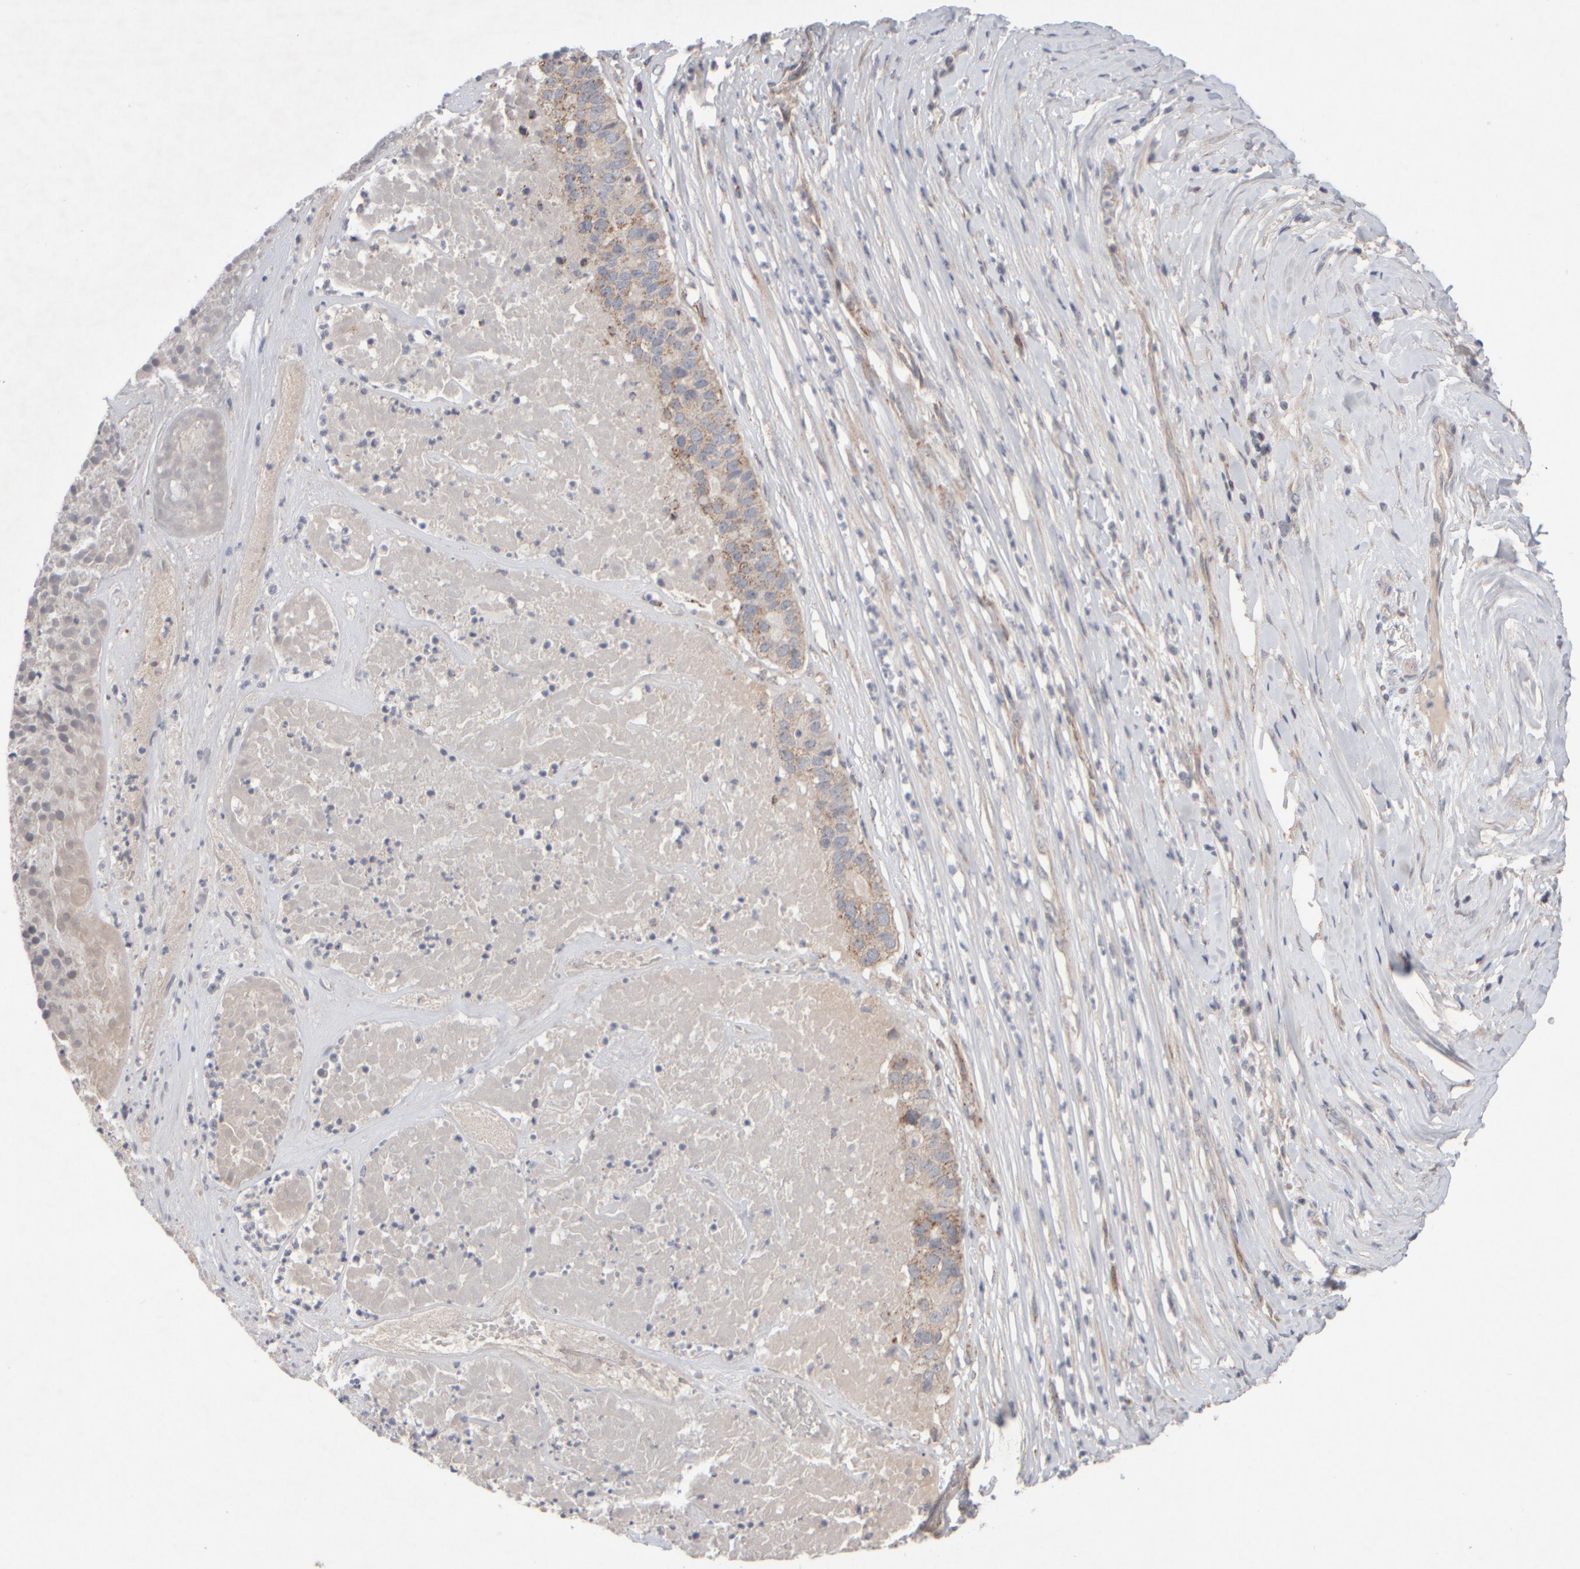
{"staining": {"intensity": "weak", "quantity": "25%-75%", "location": "cytoplasmic/membranous"}, "tissue": "pancreatic cancer", "cell_type": "Tumor cells", "image_type": "cancer", "snomed": [{"axis": "morphology", "description": "Adenocarcinoma, NOS"}, {"axis": "topography", "description": "Pancreas"}], "caption": "Immunohistochemistry (IHC) image of neoplastic tissue: pancreatic adenocarcinoma stained using immunohistochemistry (IHC) displays low levels of weak protein expression localized specifically in the cytoplasmic/membranous of tumor cells, appearing as a cytoplasmic/membranous brown color.", "gene": "CHADL", "patient": {"sex": "male", "age": 50}}